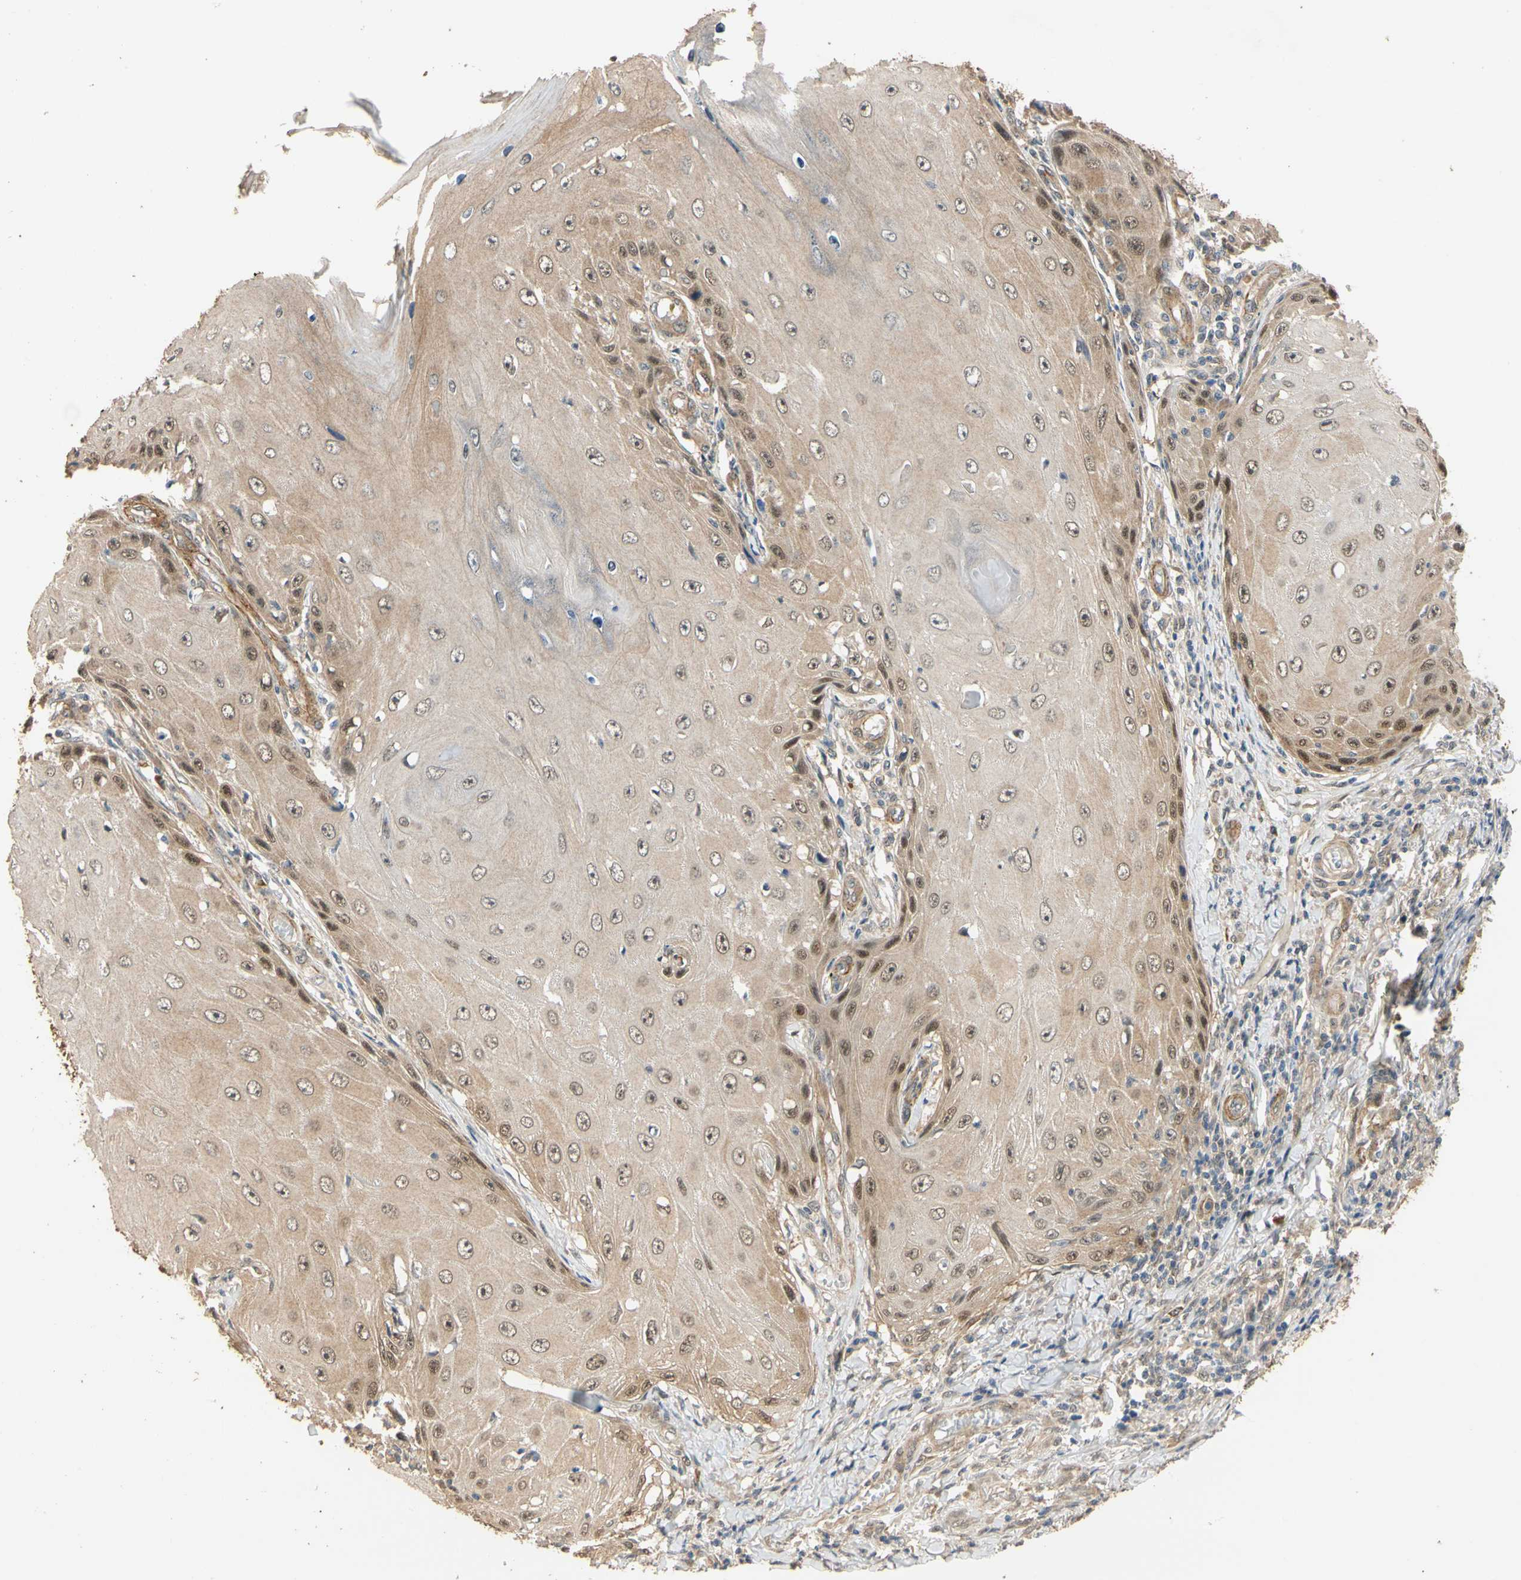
{"staining": {"intensity": "moderate", "quantity": "<25%", "location": "cytoplasmic/membranous,nuclear"}, "tissue": "skin cancer", "cell_type": "Tumor cells", "image_type": "cancer", "snomed": [{"axis": "morphology", "description": "Squamous cell carcinoma, NOS"}, {"axis": "topography", "description": "Skin"}], "caption": "IHC (DAB (3,3'-diaminobenzidine)) staining of skin squamous cell carcinoma reveals moderate cytoplasmic/membranous and nuclear protein positivity in about <25% of tumor cells.", "gene": "QSER1", "patient": {"sex": "female", "age": 73}}